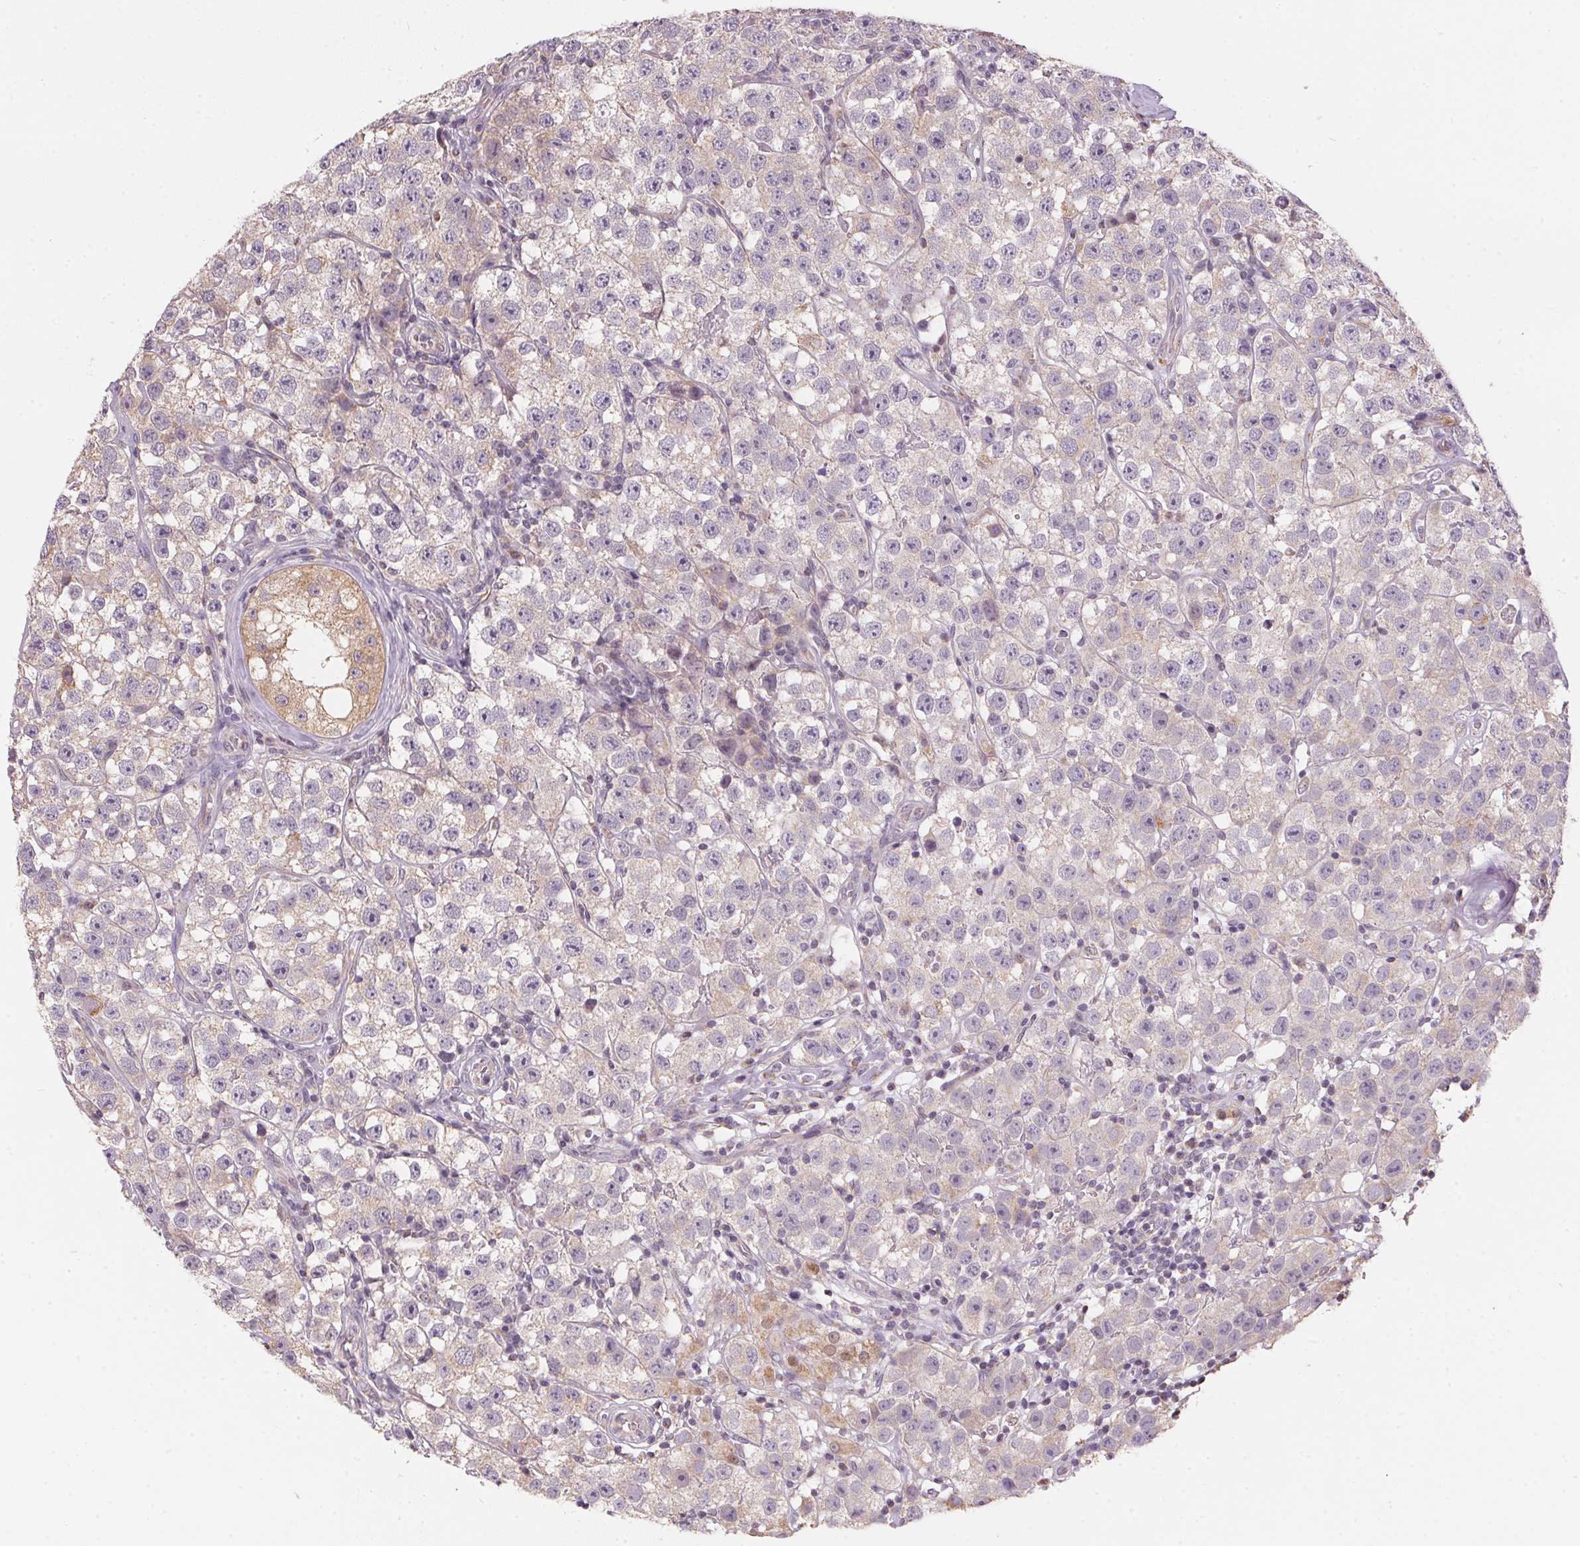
{"staining": {"intensity": "negative", "quantity": "none", "location": "none"}, "tissue": "testis cancer", "cell_type": "Tumor cells", "image_type": "cancer", "snomed": [{"axis": "morphology", "description": "Seminoma, NOS"}, {"axis": "topography", "description": "Testis"}], "caption": "Testis cancer was stained to show a protein in brown. There is no significant staining in tumor cells.", "gene": "SC5D", "patient": {"sex": "male", "age": 34}}